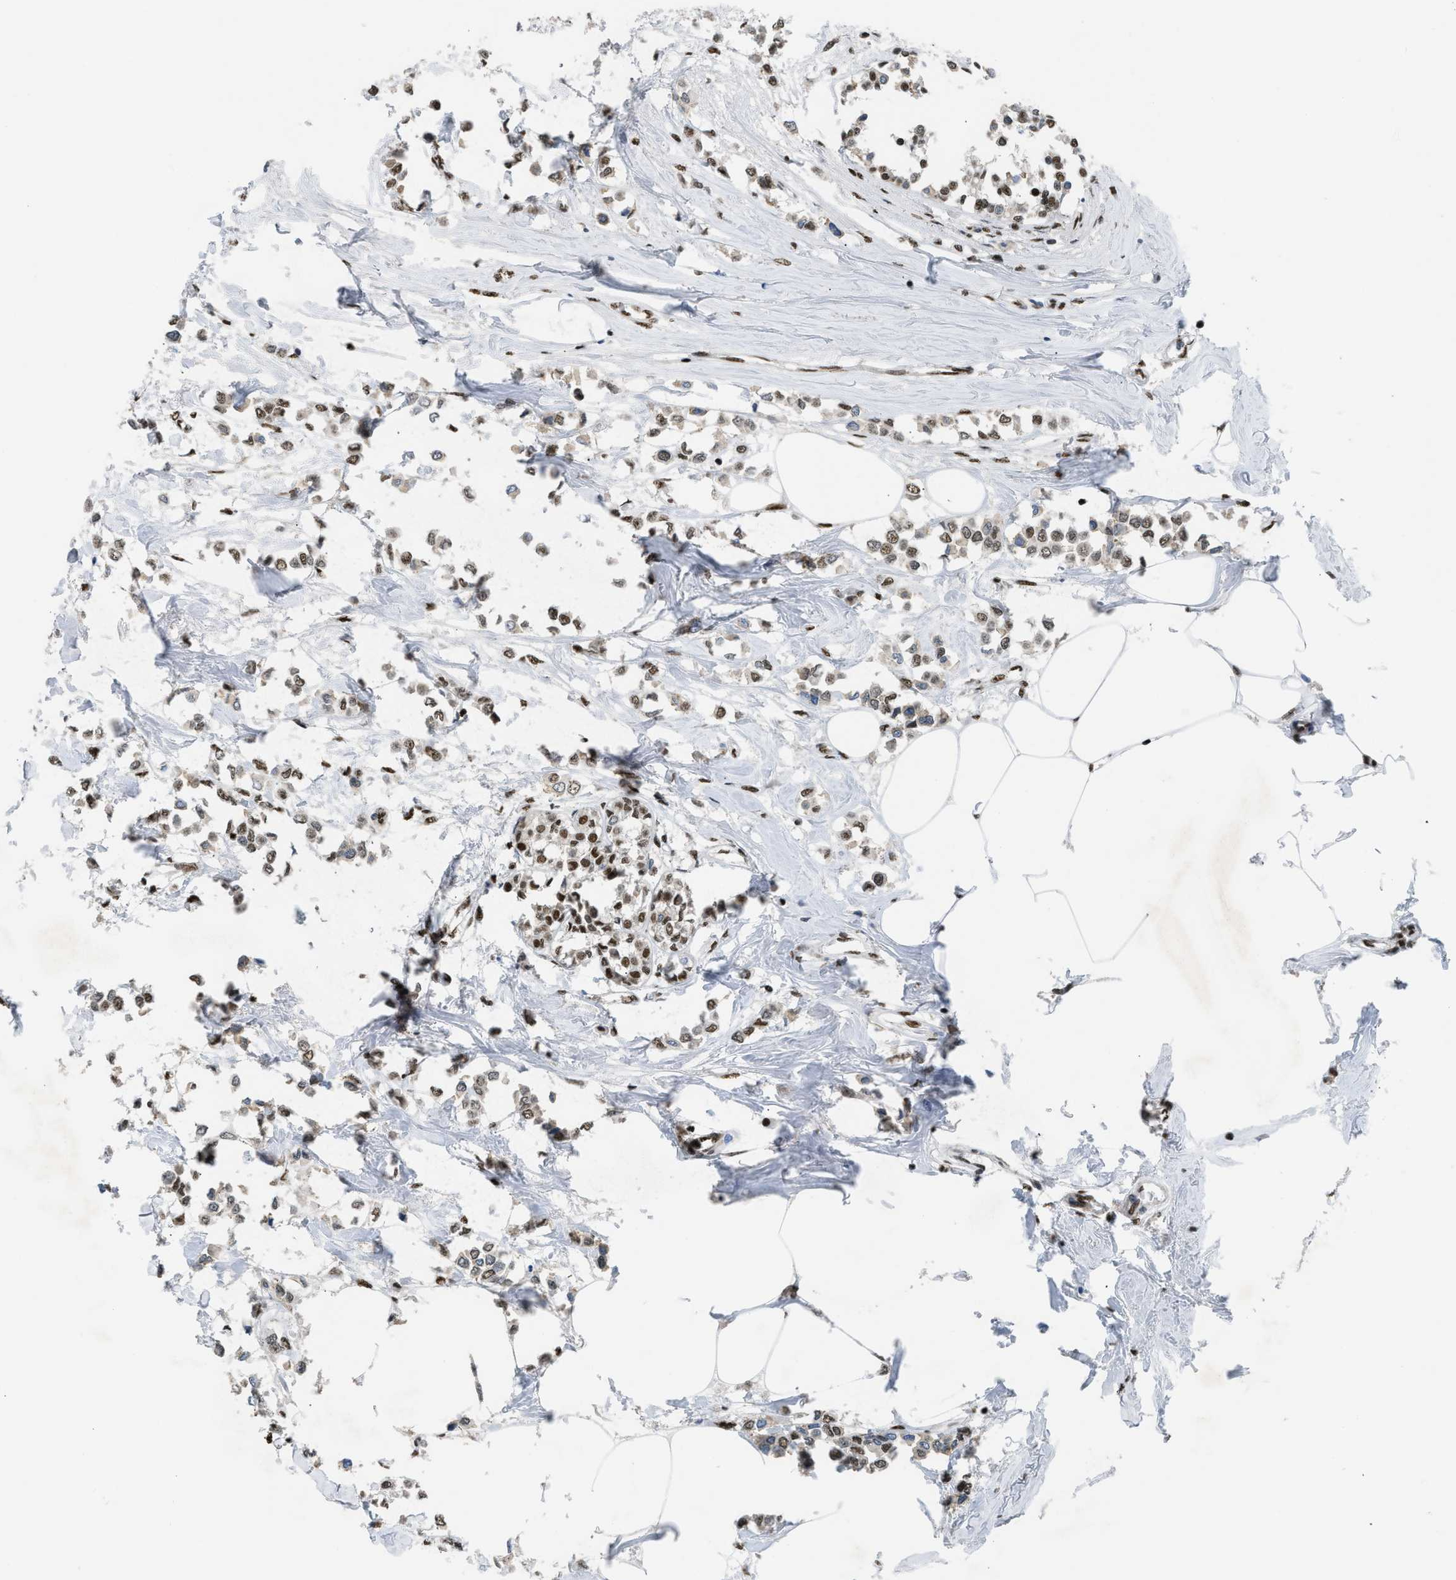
{"staining": {"intensity": "moderate", "quantity": ">75%", "location": "nuclear"}, "tissue": "breast cancer", "cell_type": "Tumor cells", "image_type": "cancer", "snomed": [{"axis": "morphology", "description": "Lobular carcinoma"}, {"axis": "topography", "description": "Breast"}], "caption": "Immunohistochemical staining of human lobular carcinoma (breast) exhibits medium levels of moderate nuclear protein positivity in approximately >75% of tumor cells.", "gene": "SCAF4", "patient": {"sex": "female", "age": 51}}